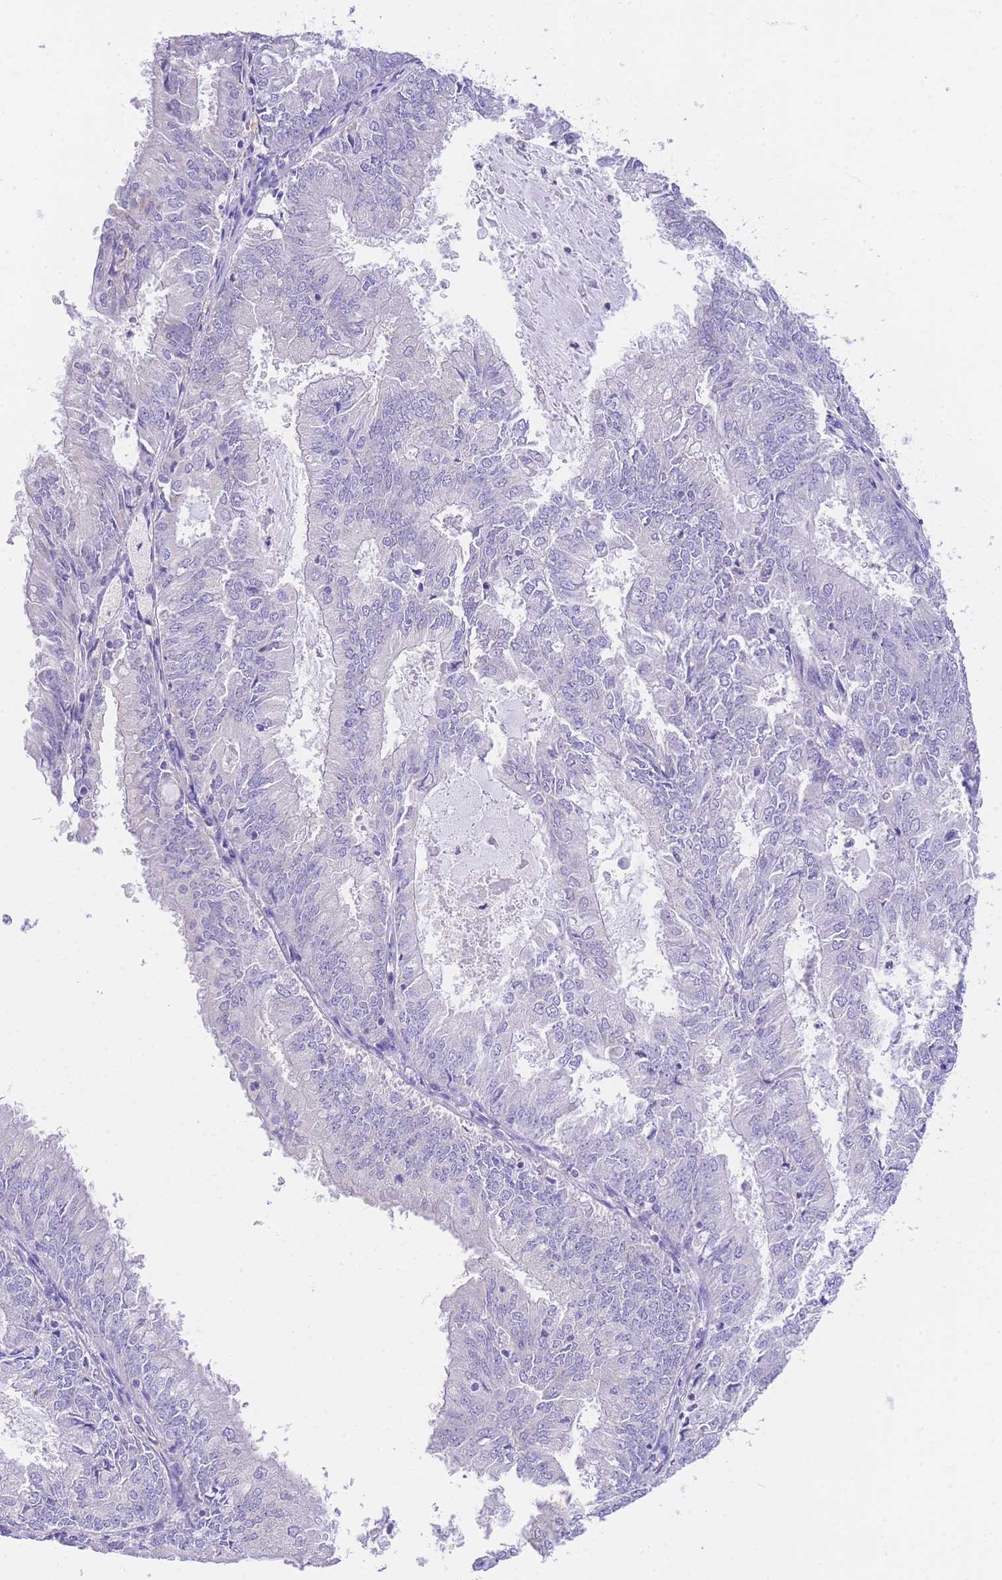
{"staining": {"intensity": "negative", "quantity": "none", "location": "none"}, "tissue": "endometrial cancer", "cell_type": "Tumor cells", "image_type": "cancer", "snomed": [{"axis": "morphology", "description": "Adenocarcinoma, NOS"}, {"axis": "topography", "description": "Endometrium"}], "caption": "A high-resolution micrograph shows IHC staining of endometrial cancer, which displays no significant positivity in tumor cells.", "gene": "EPN2", "patient": {"sex": "female", "age": 57}}